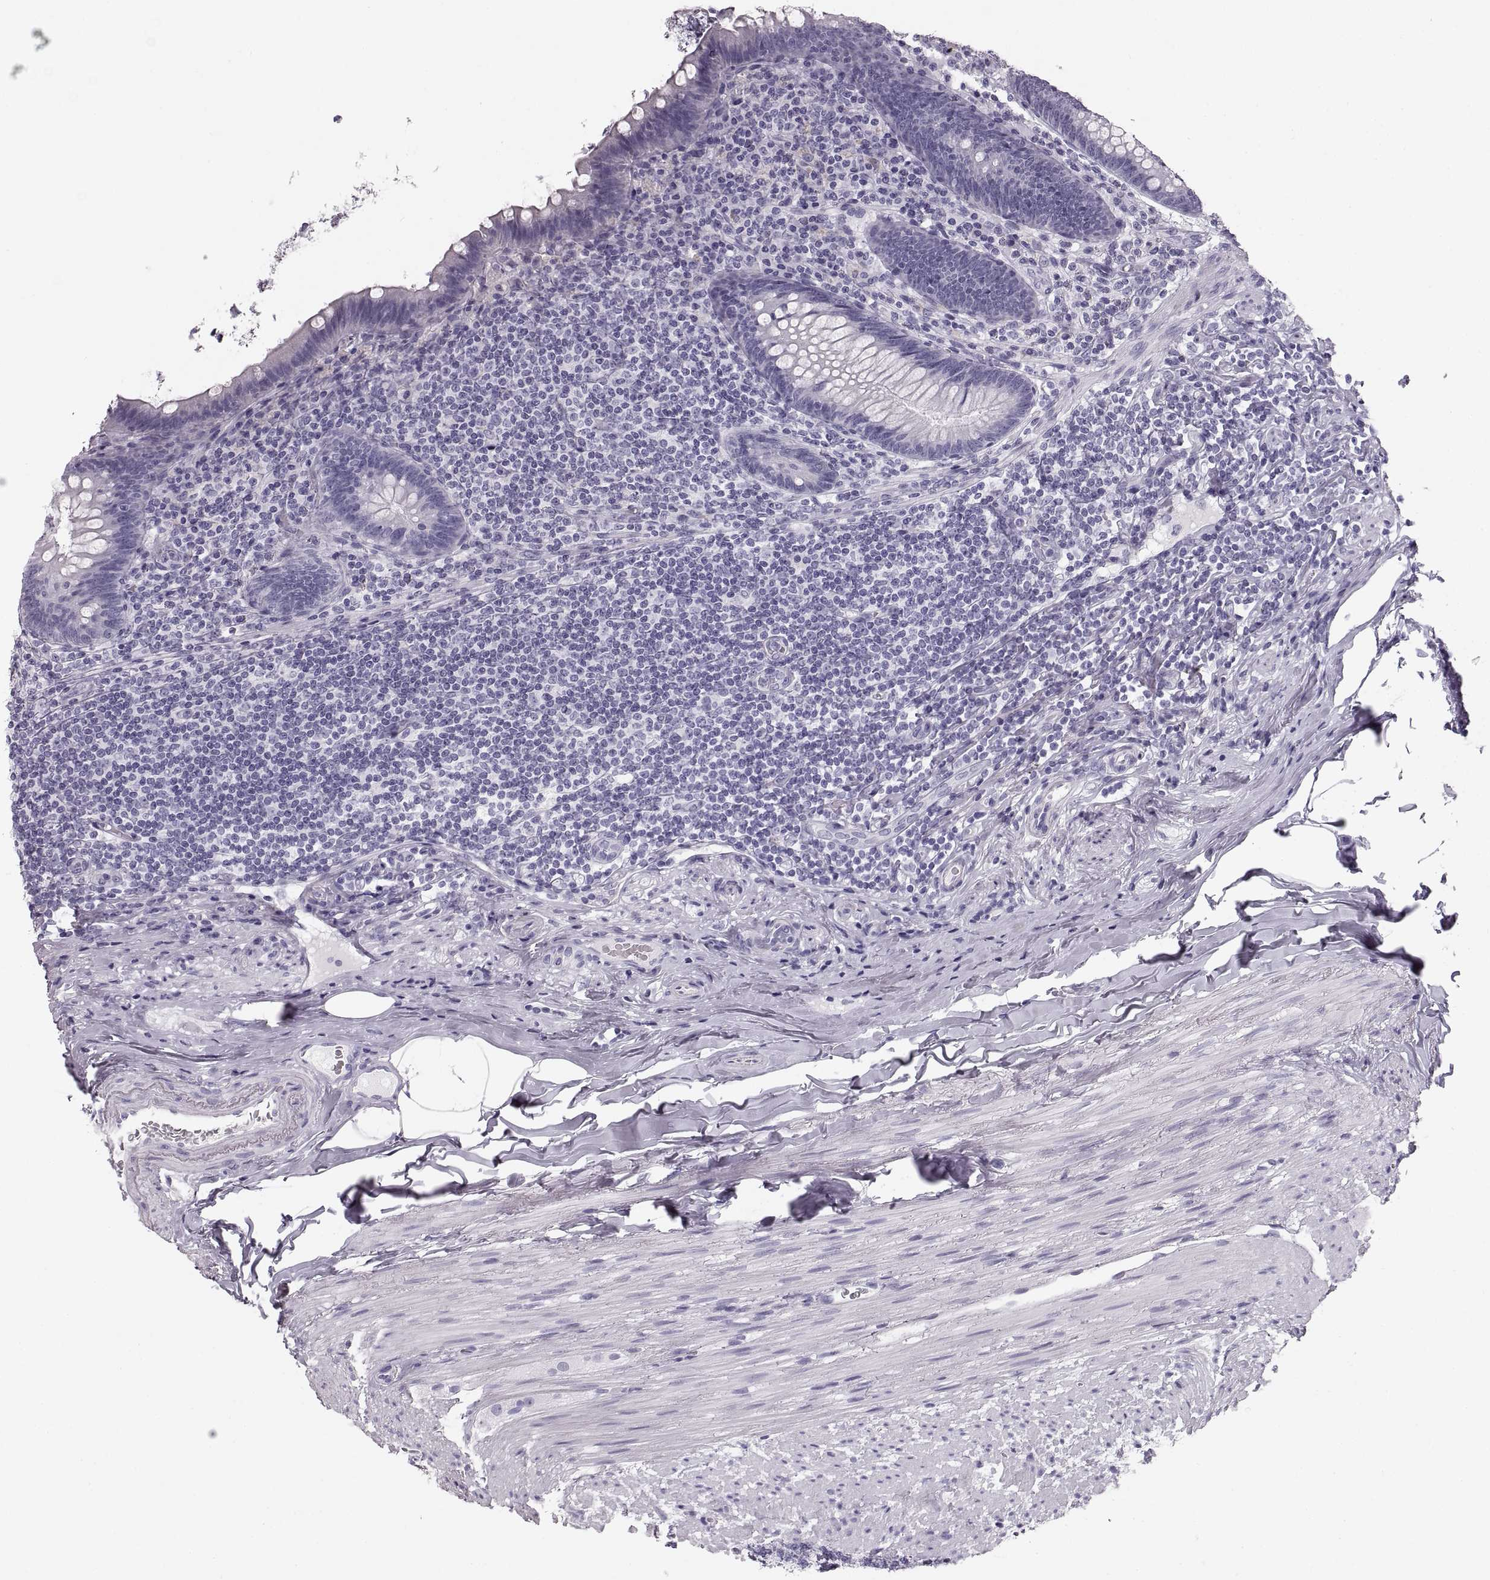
{"staining": {"intensity": "negative", "quantity": "none", "location": "none"}, "tissue": "appendix", "cell_type": "Glandular cells", "image_type": "normal", "snomed": [{"axis": "morphology", "description": "Normal tissue, NOS"}, {"axis": "topography", "description": "Appendix"}], "caption": "Immunohistochemical staining of benign human appendix reveals no significant expression in glandular cells. (IHC, brightfield microscopy, high magnification).", "gene": "CRYAA", "patient": {"sex": "male", "age": 47}}